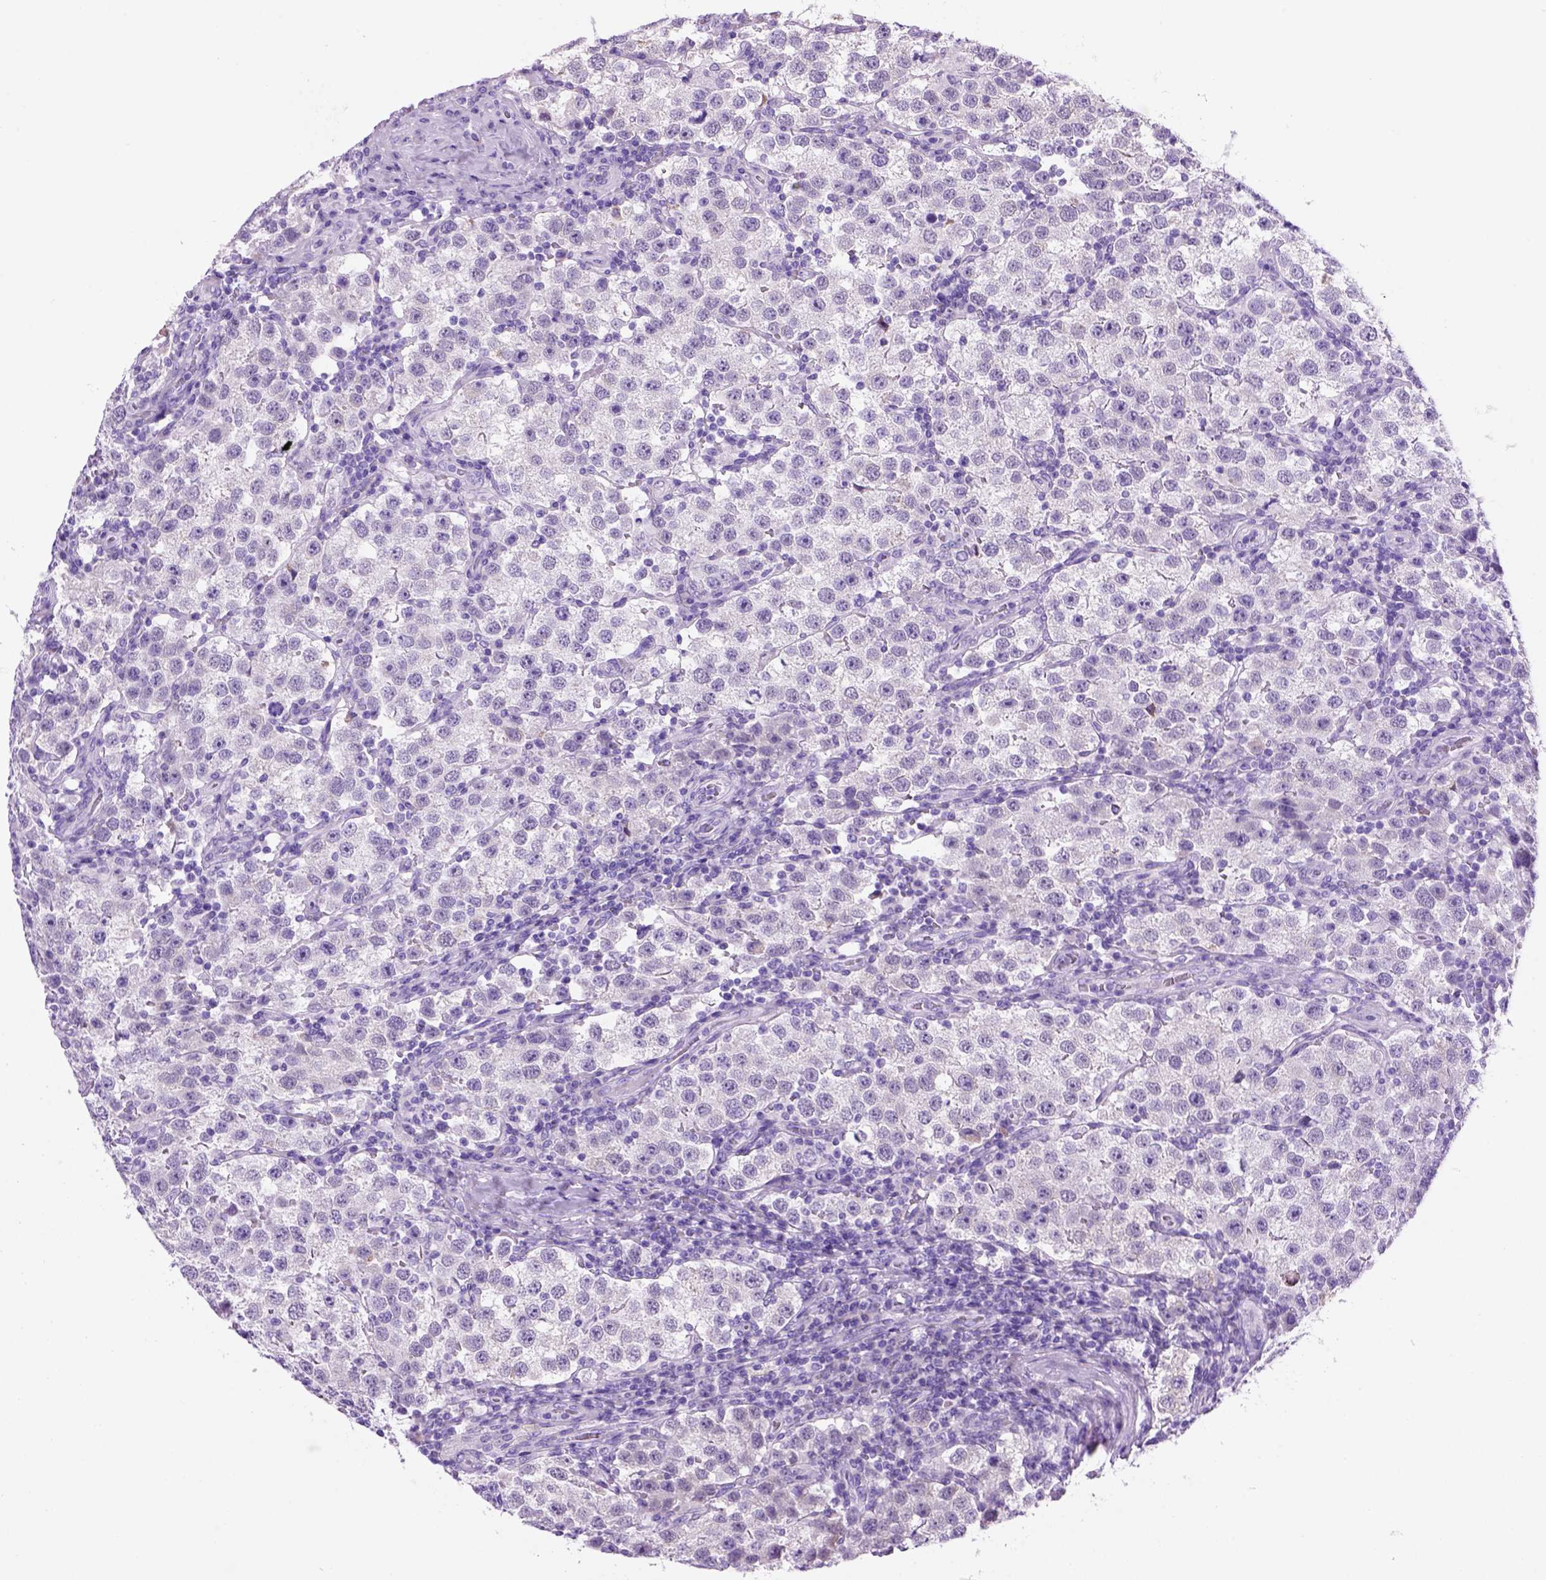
{"staining": {"intensity": "negative", "quantity": "none", "location": "none"}, "tissue": "testis cancer", "cell_type": "Tumor cells", "image_type": "cancer", "snomed": [{"axis": "morphology", "description": "Seminoma, NOS"}, {"axis": "topography", "description": "Testis"}], "caption": "Immunohistochemistry (IHC) micrograph of human testis seminoma stained for a protein (brown), which reveals no positivity in tumor cells. (DAB immunohistochemistry (IHC) with hematoxylin counter stain).", "gene": "HHIPL2", "patient": {"sex": "male", "age": 37}}